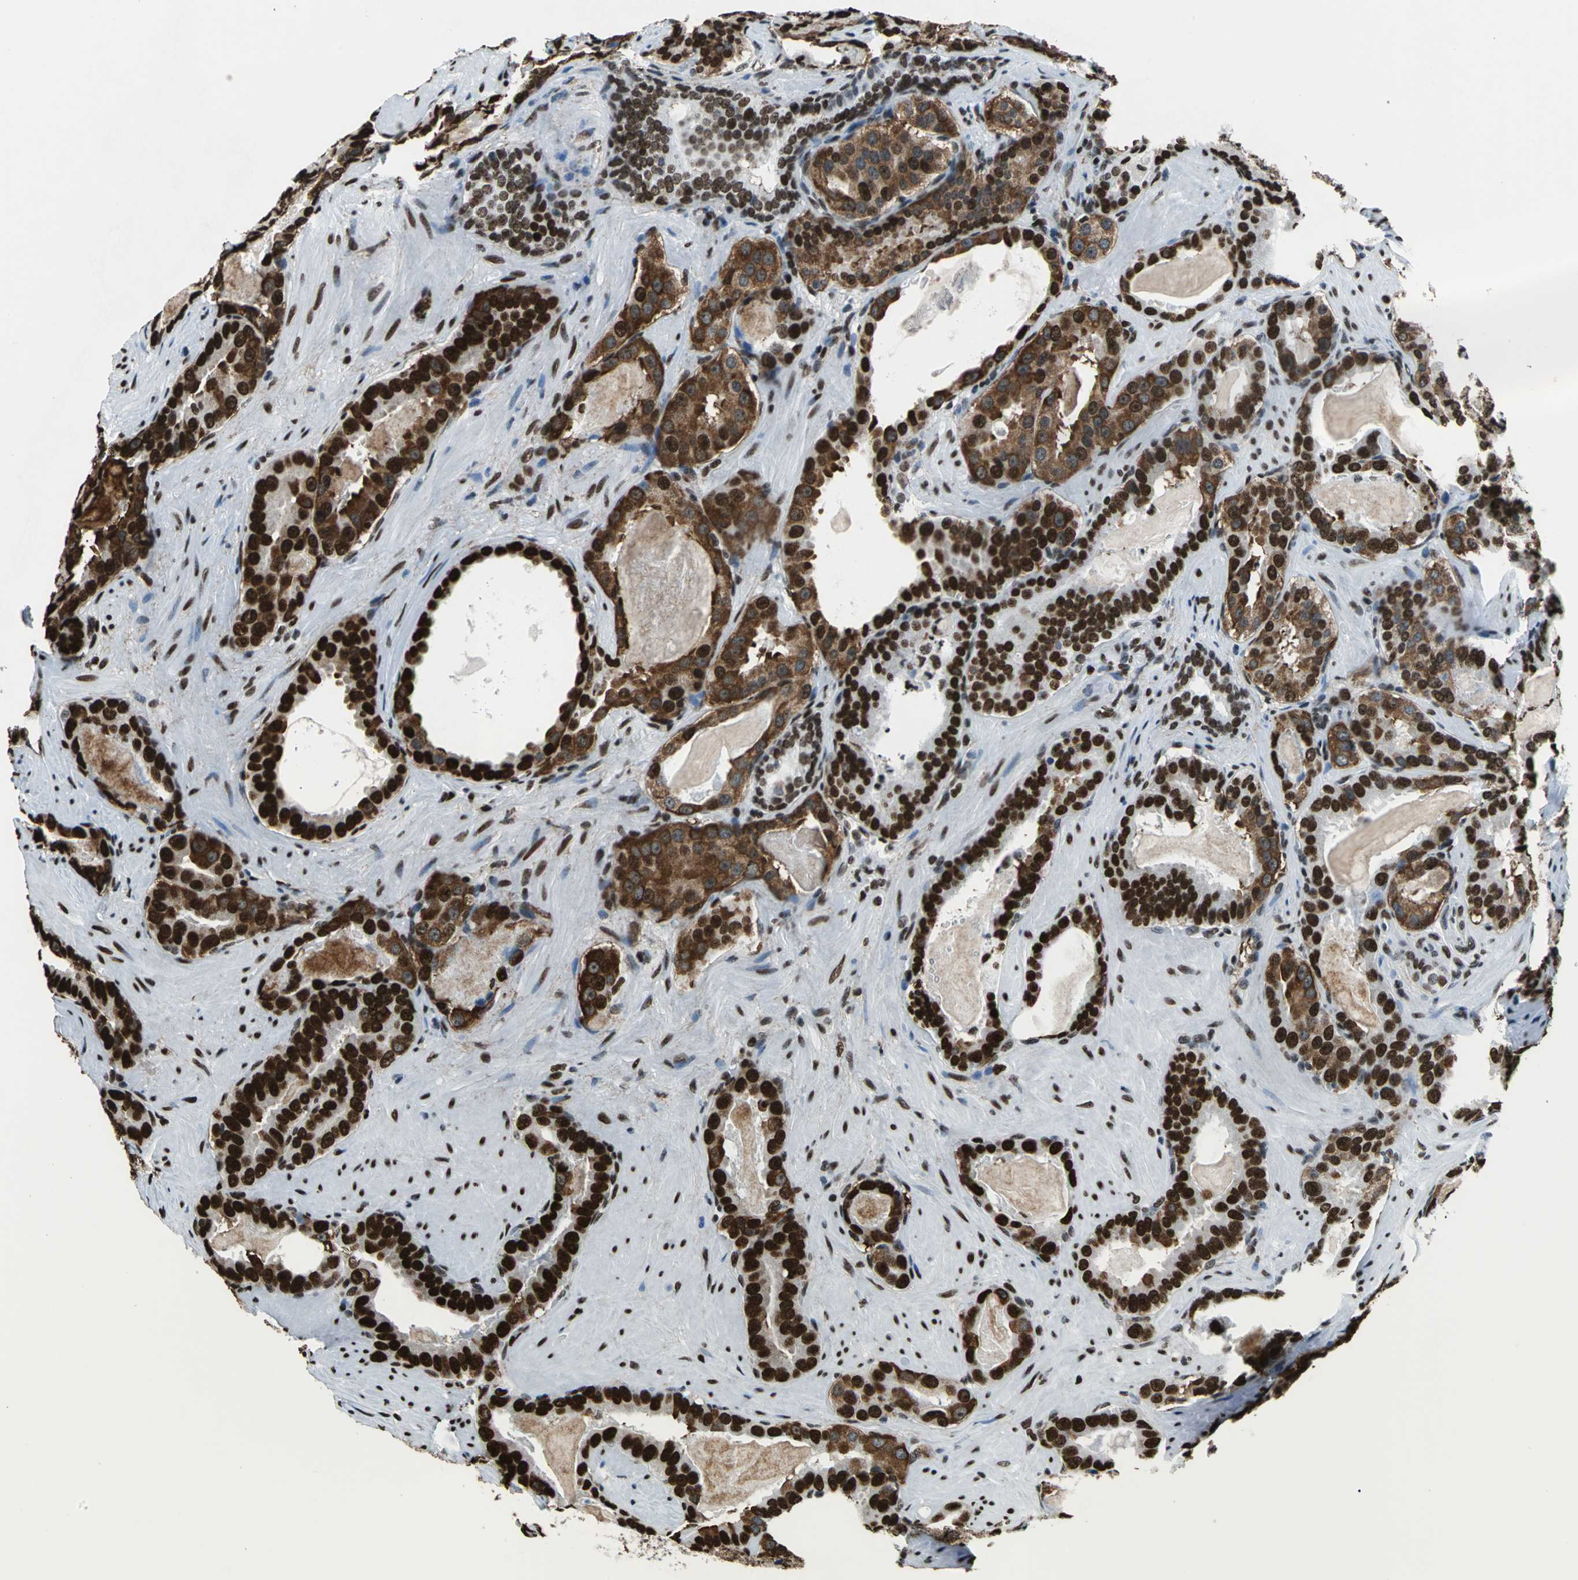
{"staining": {"intensity": "strong", "quantity": ">75%", "location": "cytoplasmic/membranous,nuclear"}, "tissue": "prostate cancer", "cell_type": "Tumor cells", "image_type": "cancer", "snomed": [{"axis": "morphology", "description": "Adenocarcinoma, Low grade"}, {"axis": "topography", "description": "Prostate"}], "caption": "Immunohistochemistry (DAB) staining of low-grade adenocarcinoma (prostate) shows strong cytoplasmic/membranous and nuclear protein staining in about >75% of tumor cells. Nuclei are stained in blue.", "gene": "APEX1", "patient": {"sex": "male", "age": 59}}